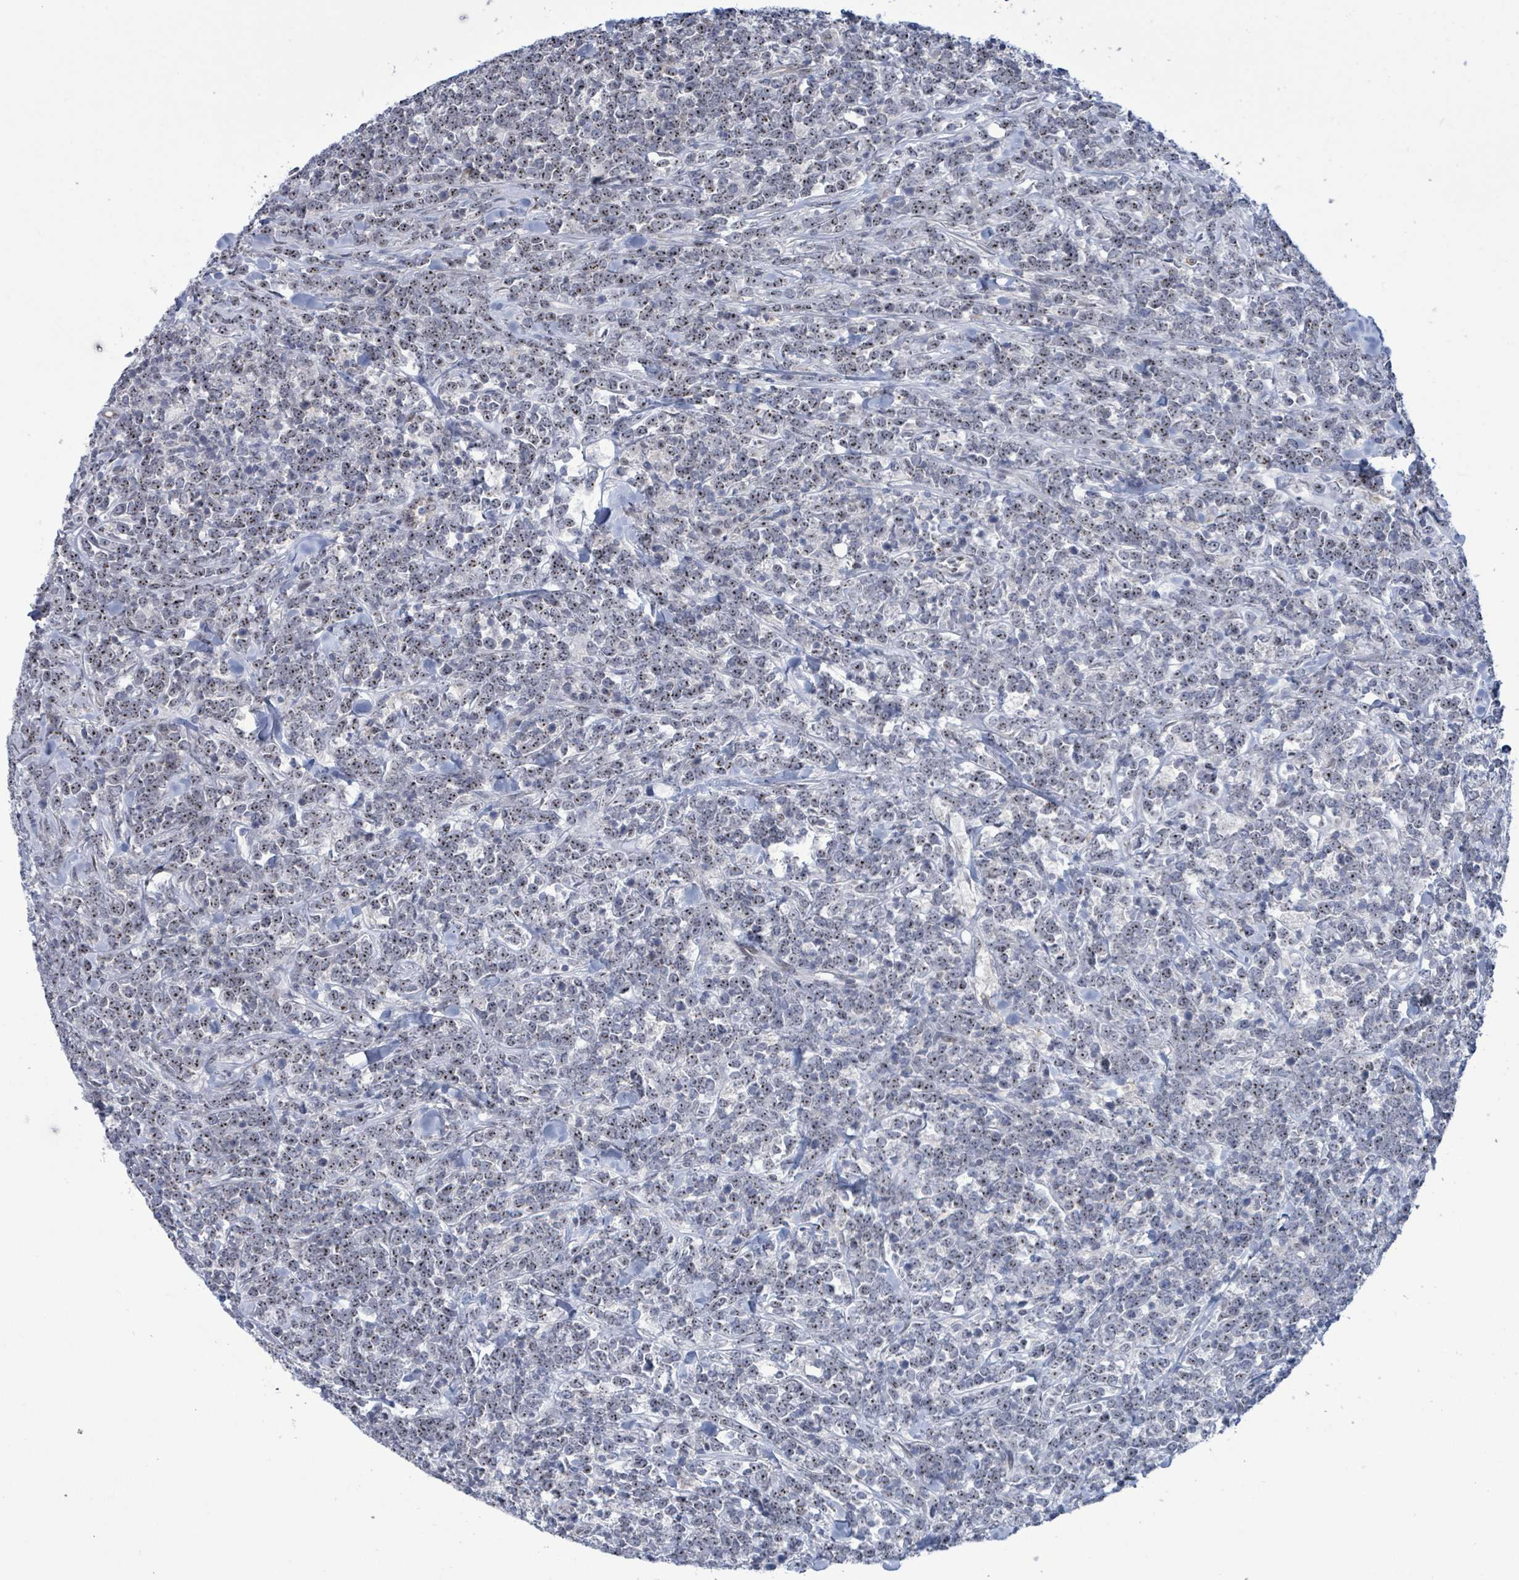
{"staining": {"intensity": "moderate", "quantity": ">75%", "location": "nuclear"}, "tissue": "lymphoma", "cell_type": "Tumor cells", "image_type": "cancer", "snomed": [{"axis": "morphology", "description": "Malignant lymphoma, non-Hodgkin's type, High grade"}, {"axis": "topography", "description": "Small intestine"}, {"axis": "topography", "description": "Colon"}], "caption": "Immunohistochemical staining of lymphoma displays moderate nuclear protein expression in about >75% of tumor cells.", "gene": "RRN3", "patient": {"sex": "male", "age": 8}}